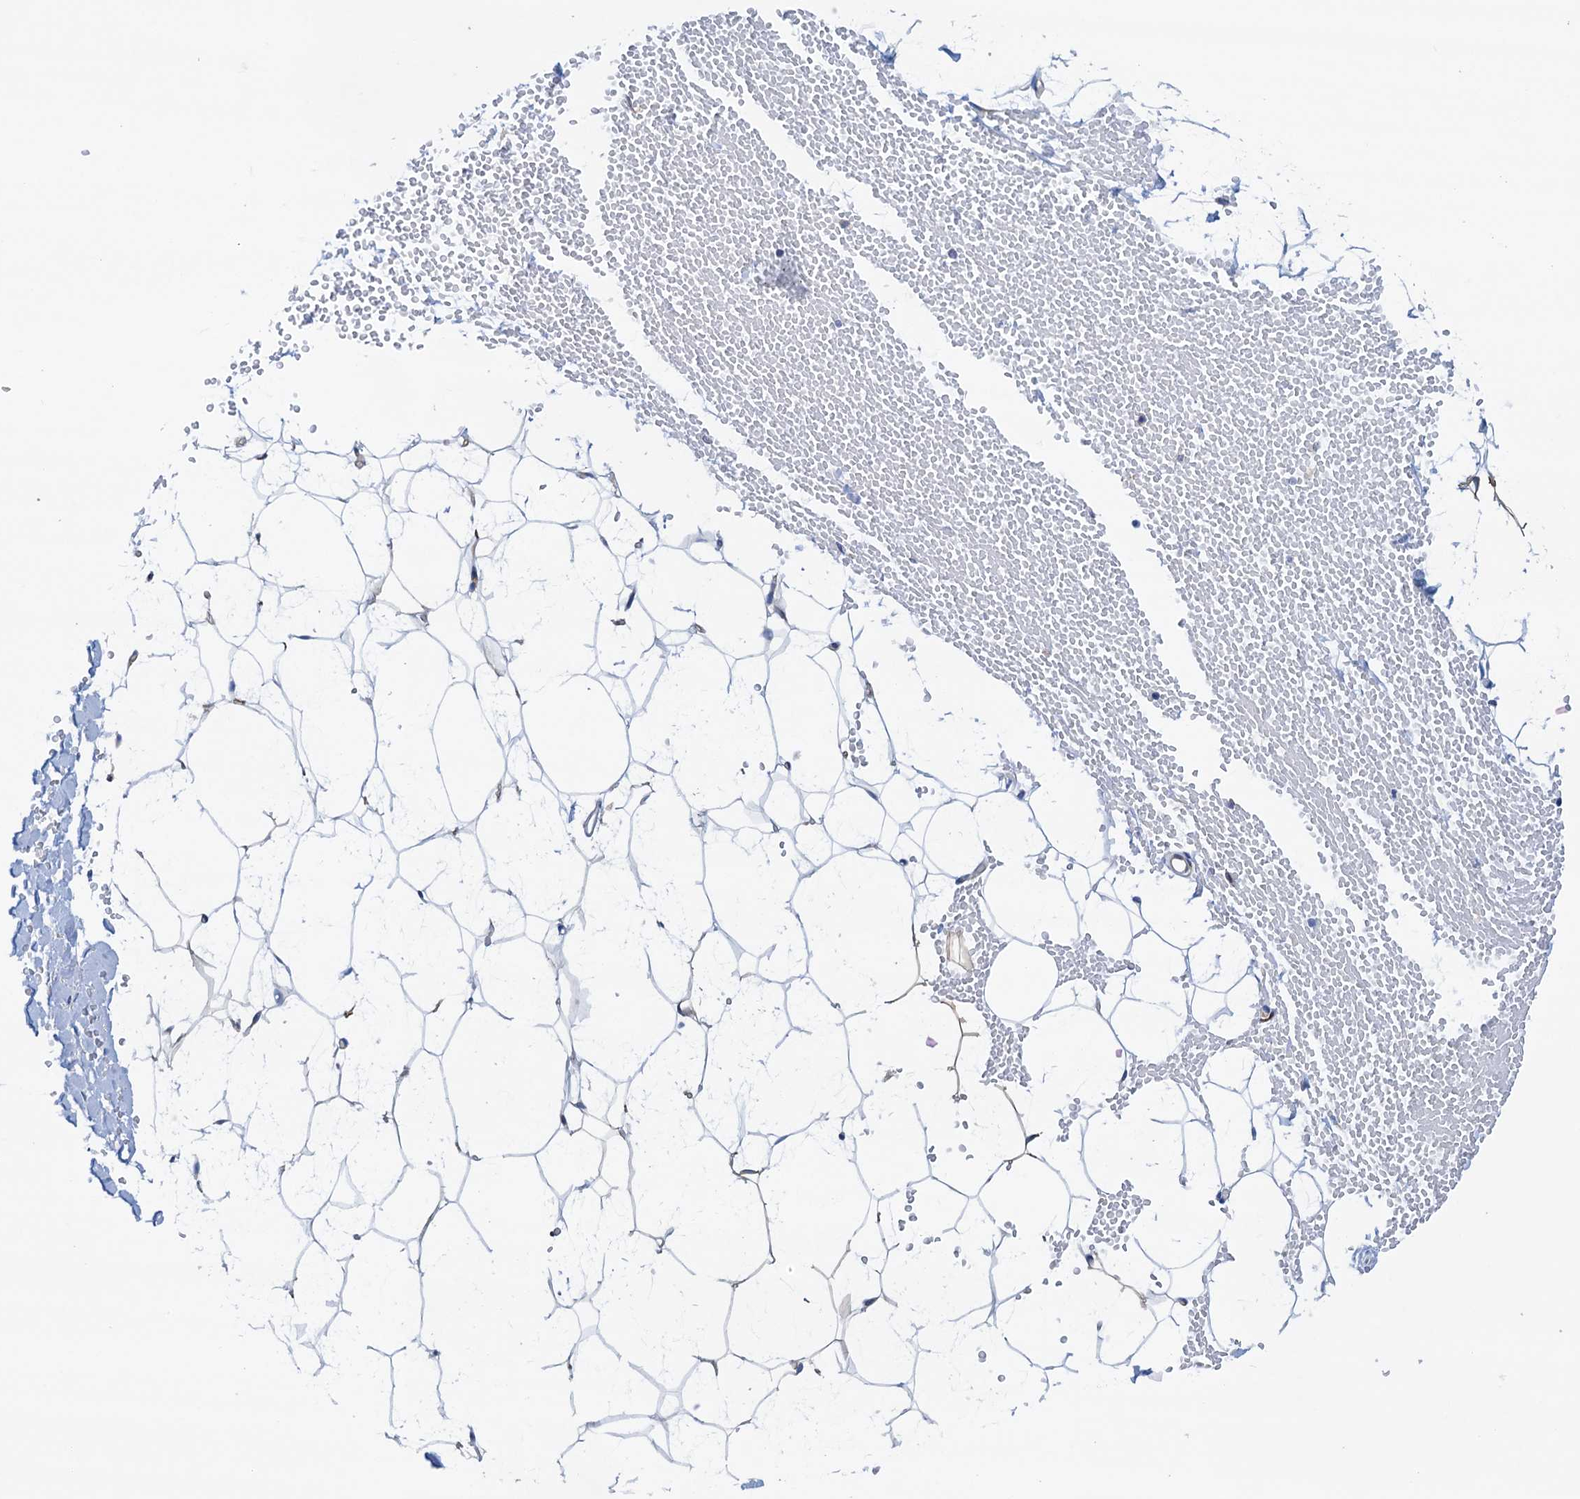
{"staining": {"intensity": "negative", "quantity": "none", "location": "none"}, "tissue": "adipose tissue", "cell_type": "Adipocytes", "image_type": "normal", "snomed": [{"axis": "morphology", "description": "Normal tissue, NOS"}, {"axis": "topography", "description": "Breast"}], "caption": "A histopathology image of human adipose tissue is negative for staining in adipocytes.", "gene": "RASSF9", "patient": {"sex": "female", "age": 23}}